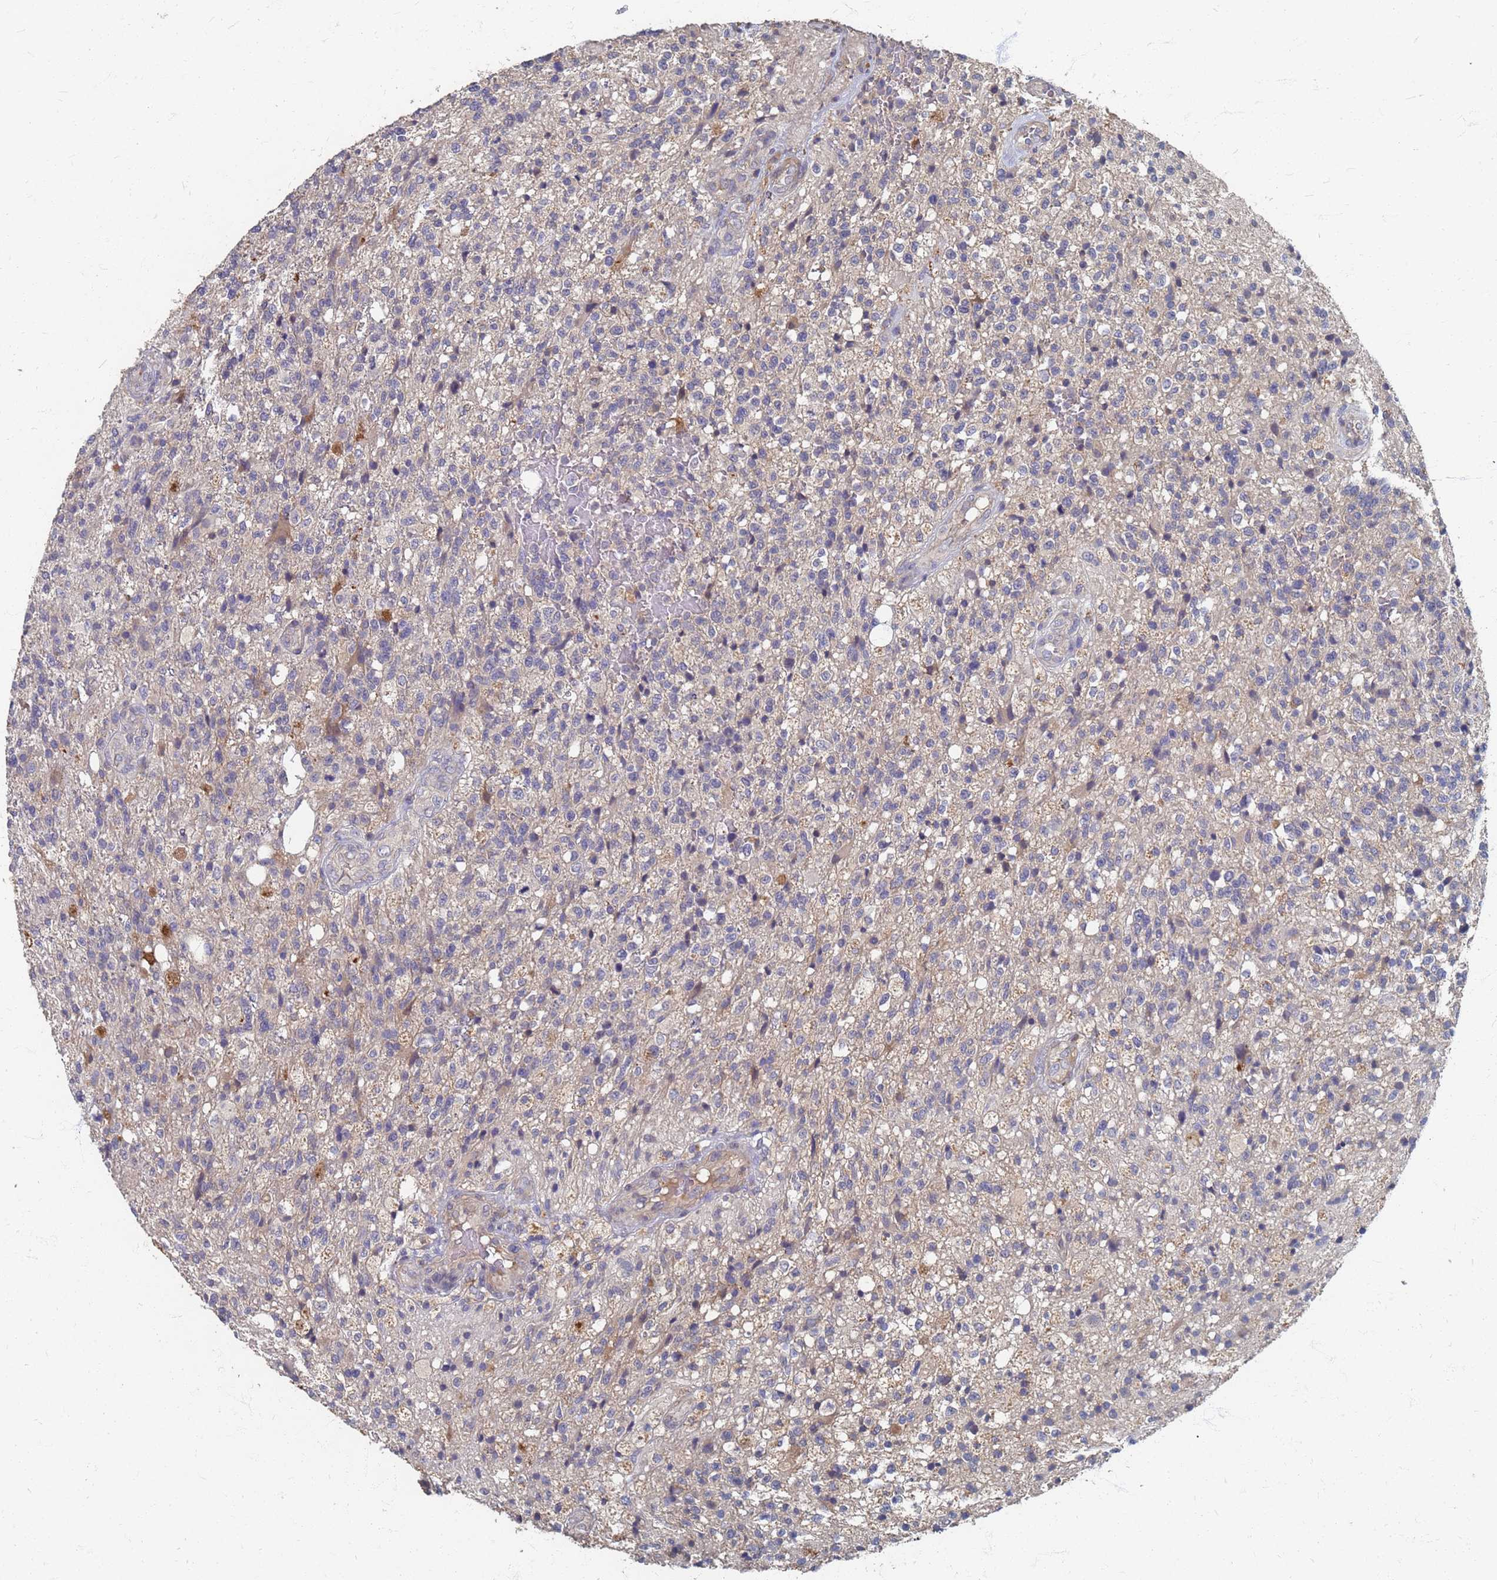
{"staining": {"intensity": "negative", "quantity": "none", "location": "none"}, "tissue": "glioma", "cell_type": "Tumor cells", "image_type": "cancer", "snomed": [{"axis": "morphology", "description": "Glioma, malignant, High grade"}, {"axis": "topography", "description": "Brain"}], "caption": "Immunohistochemistry (IHC) micrograph of human malignant high-grade glioma stained for a protein (brown), which reveals no staining in tumor cells. Brightfield microscopy of immunohistochemistry stained with DAB (3,3'-diaminobenzidine) (brown) and hematoxylin (blue), captured at high magnification.", "gene": "KRCC1", "patient": {"sex": "male", "age": 56}}